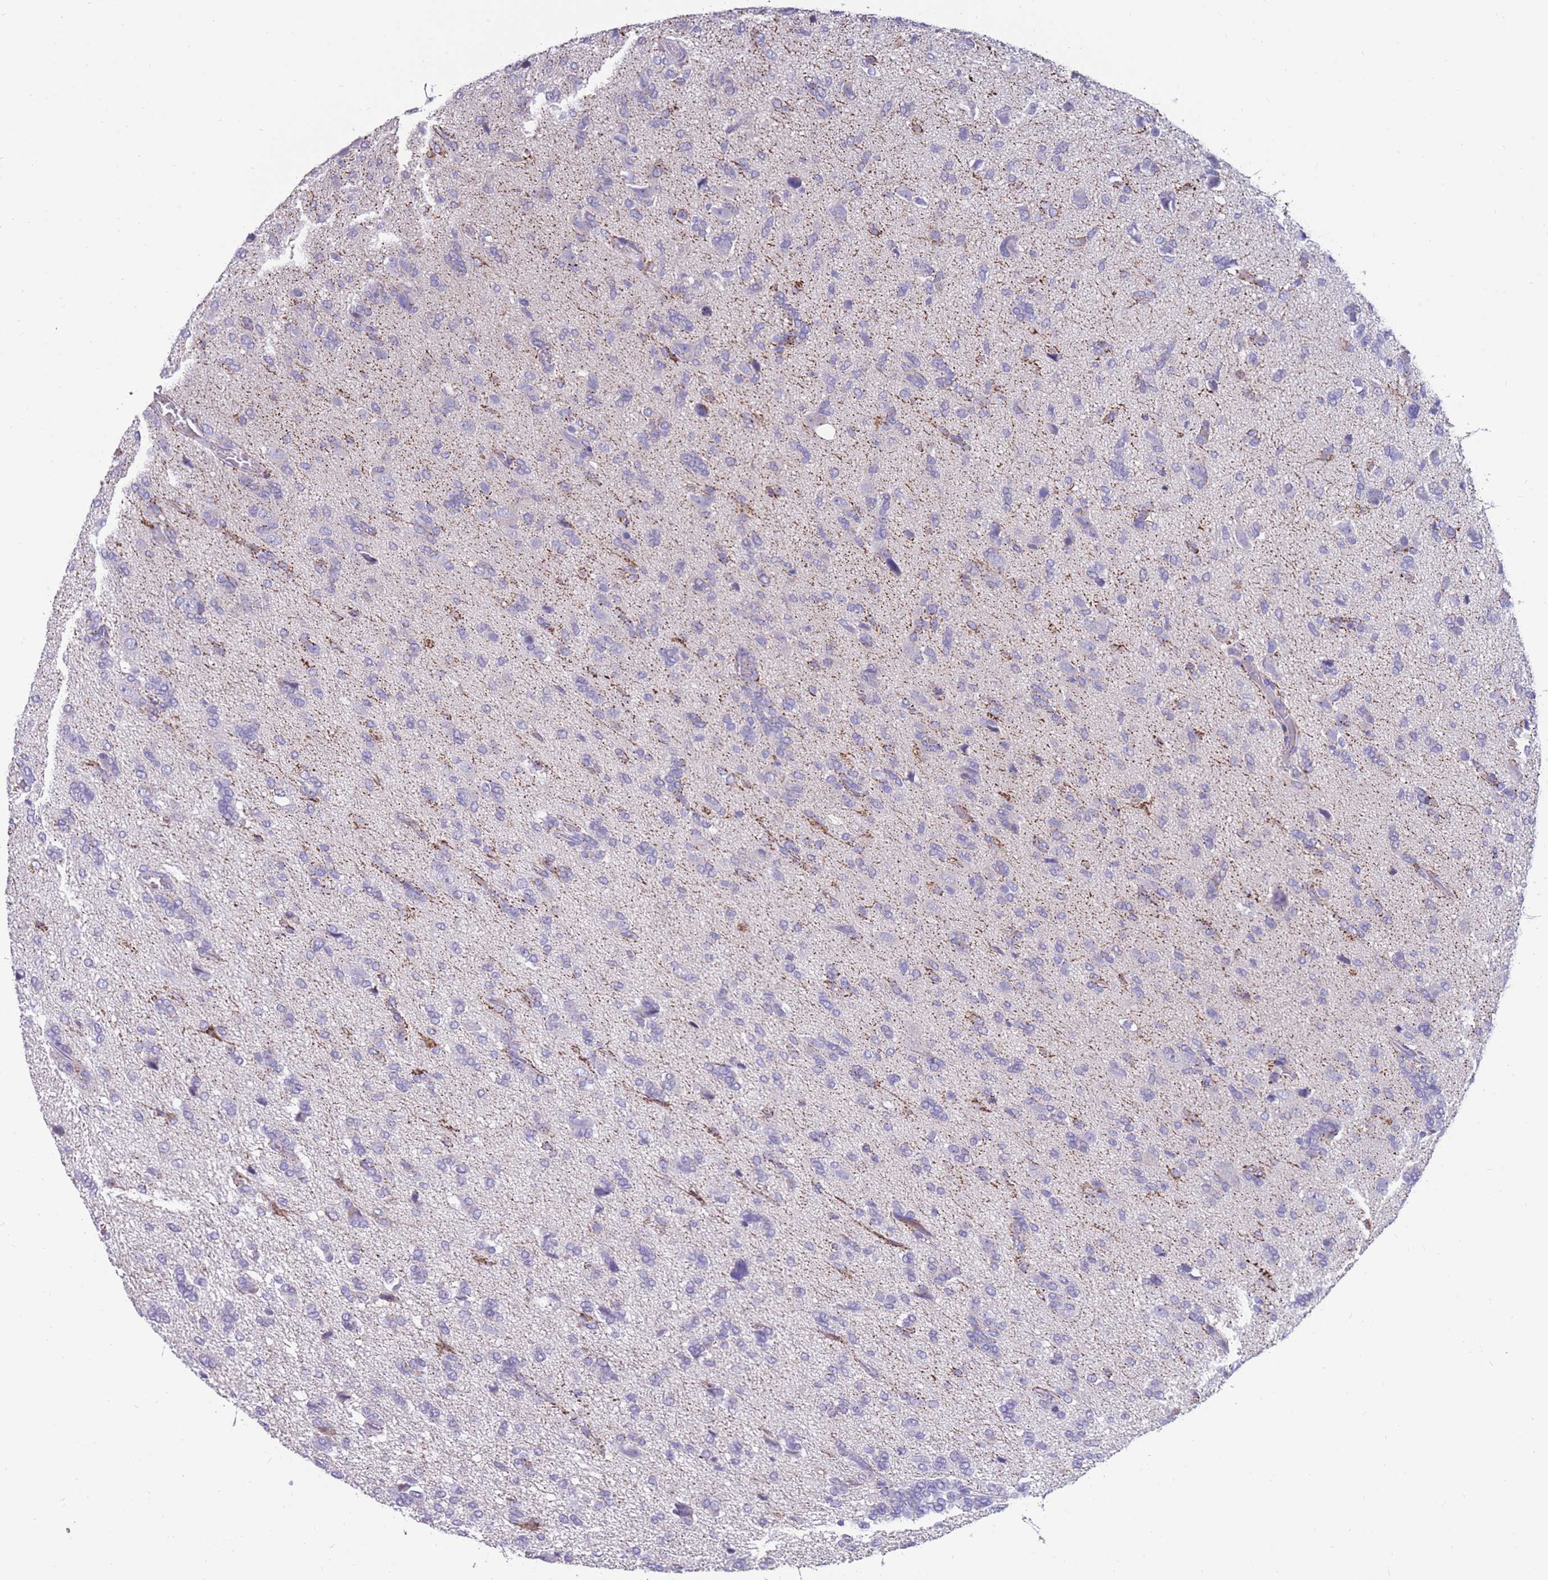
{"staining": {"intensity": "negative", "quantity": "none", "location": "none"}, "tissue": "glioma", "cell_type": "Tumor cells", "image_type": "cancer", "snomed": [{"axis": "morphology", "description": "Glioma, malignant, High grade"}, {"axis": "topography", "description": "Brain"}], "caption": "This is an immunohistochemistry (IHC) image of glioma. There is no staining in tumor cells.", "gene": "INTS2", "patient": {"sex": "female", "age": 59}}